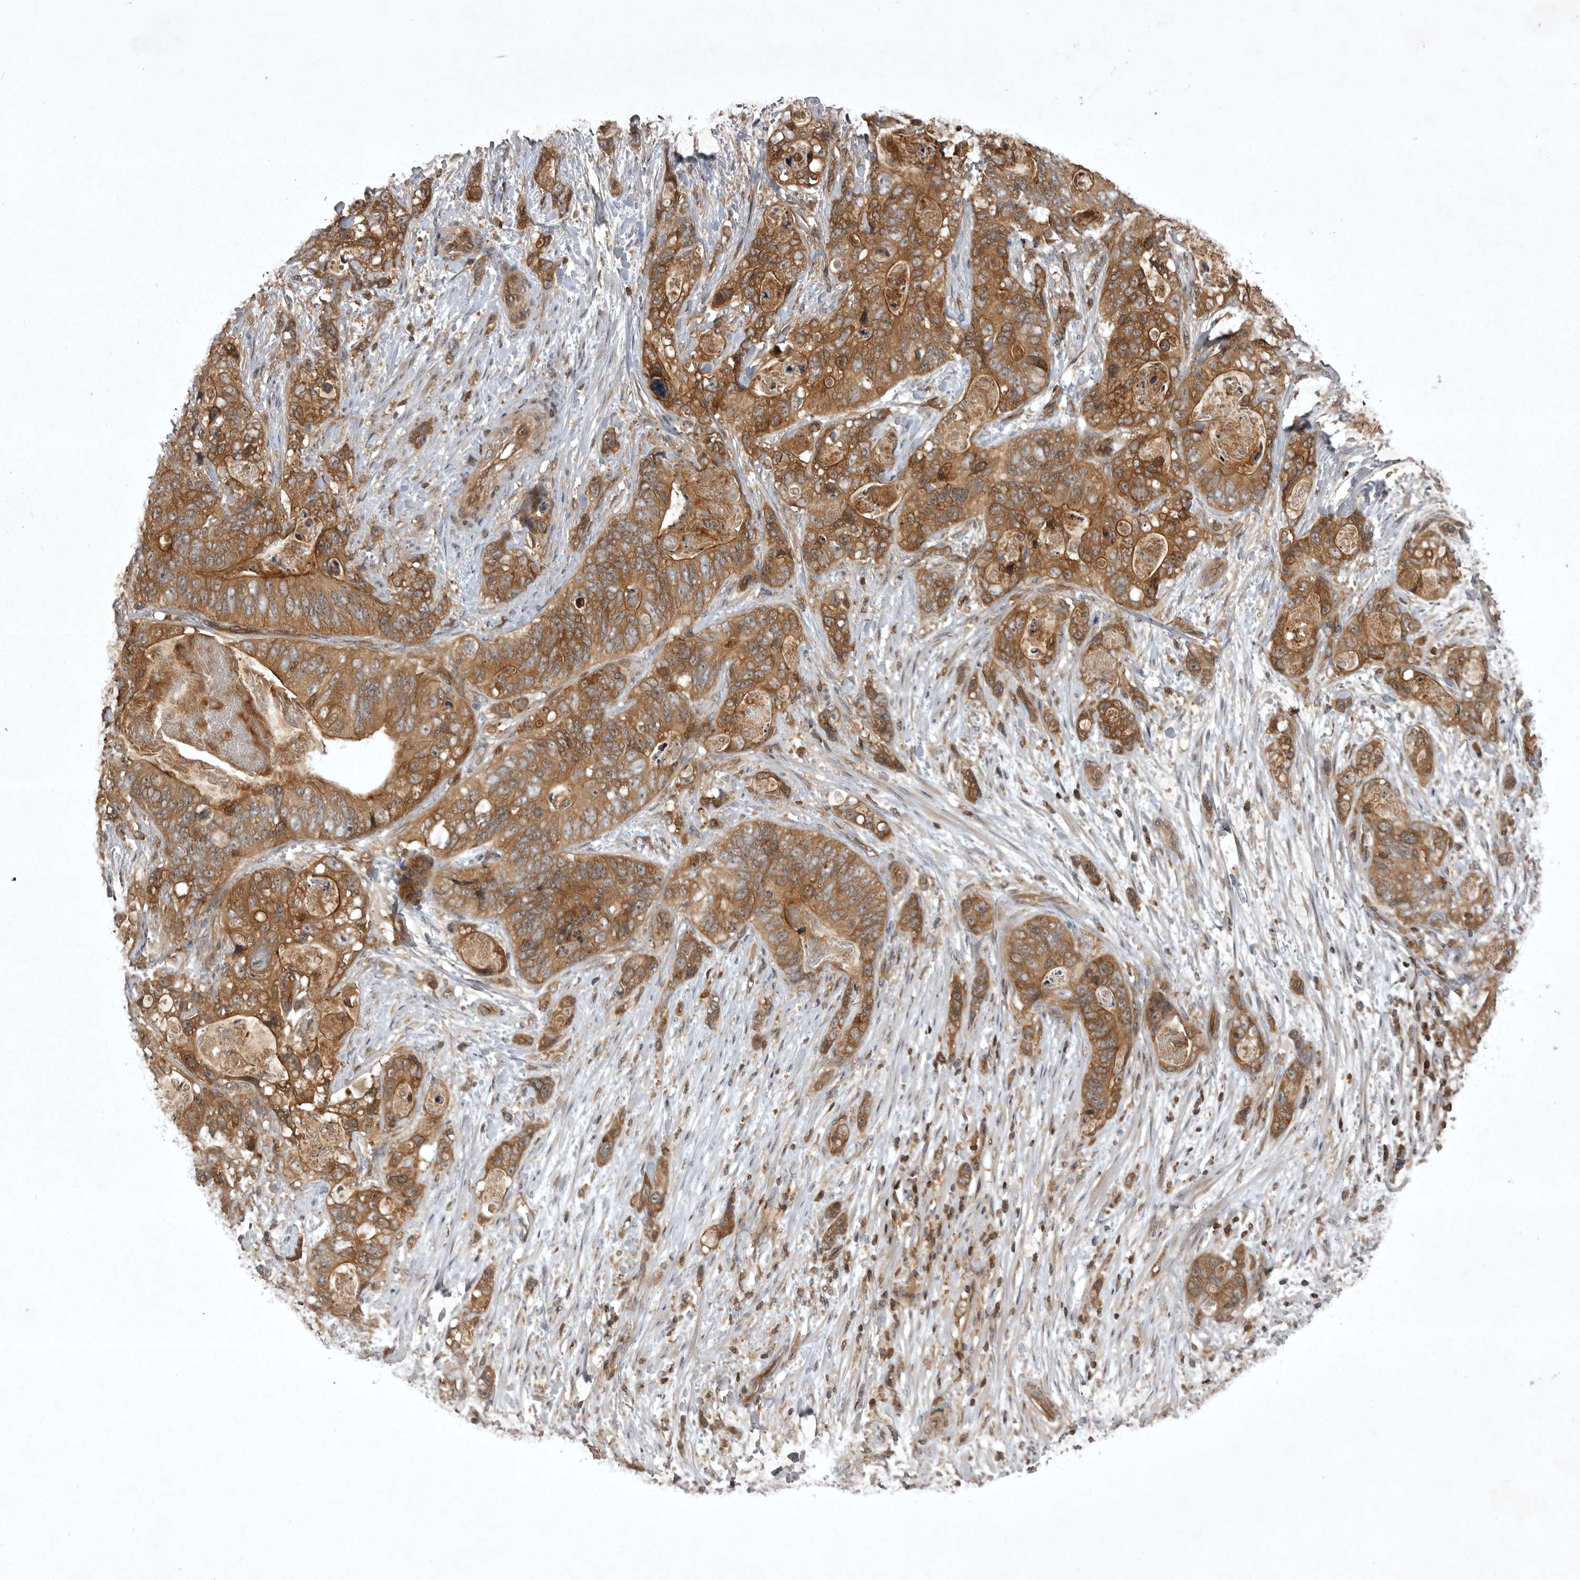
{"staining": {"intensity": "moderate", "quantity": ">75%", "location": "cytoplasmic/membranous"}, "tissue": "stomach cancer", "cell_type": "Tumor cells", "image_type": "cancer", "snomed": [{"axis": "morphology", "description": "Normal tissue, NOS"}, {"axis": "morphology", "description": "Adenocarcinoma, NOS"}, {"axis": "topography", "description": "Stomach"}], "caption": "Adenocarcinoma (stomach) stained for a protein reveals moderate cytoplasmic/membranous positivity in tumor cells. (DAB (3,3'-diaminobenzidine) IHC, brown staining for protein, blue staining for nuclei).", "gene": "STK24", "patient": {"sex": "female", "age": 89}}